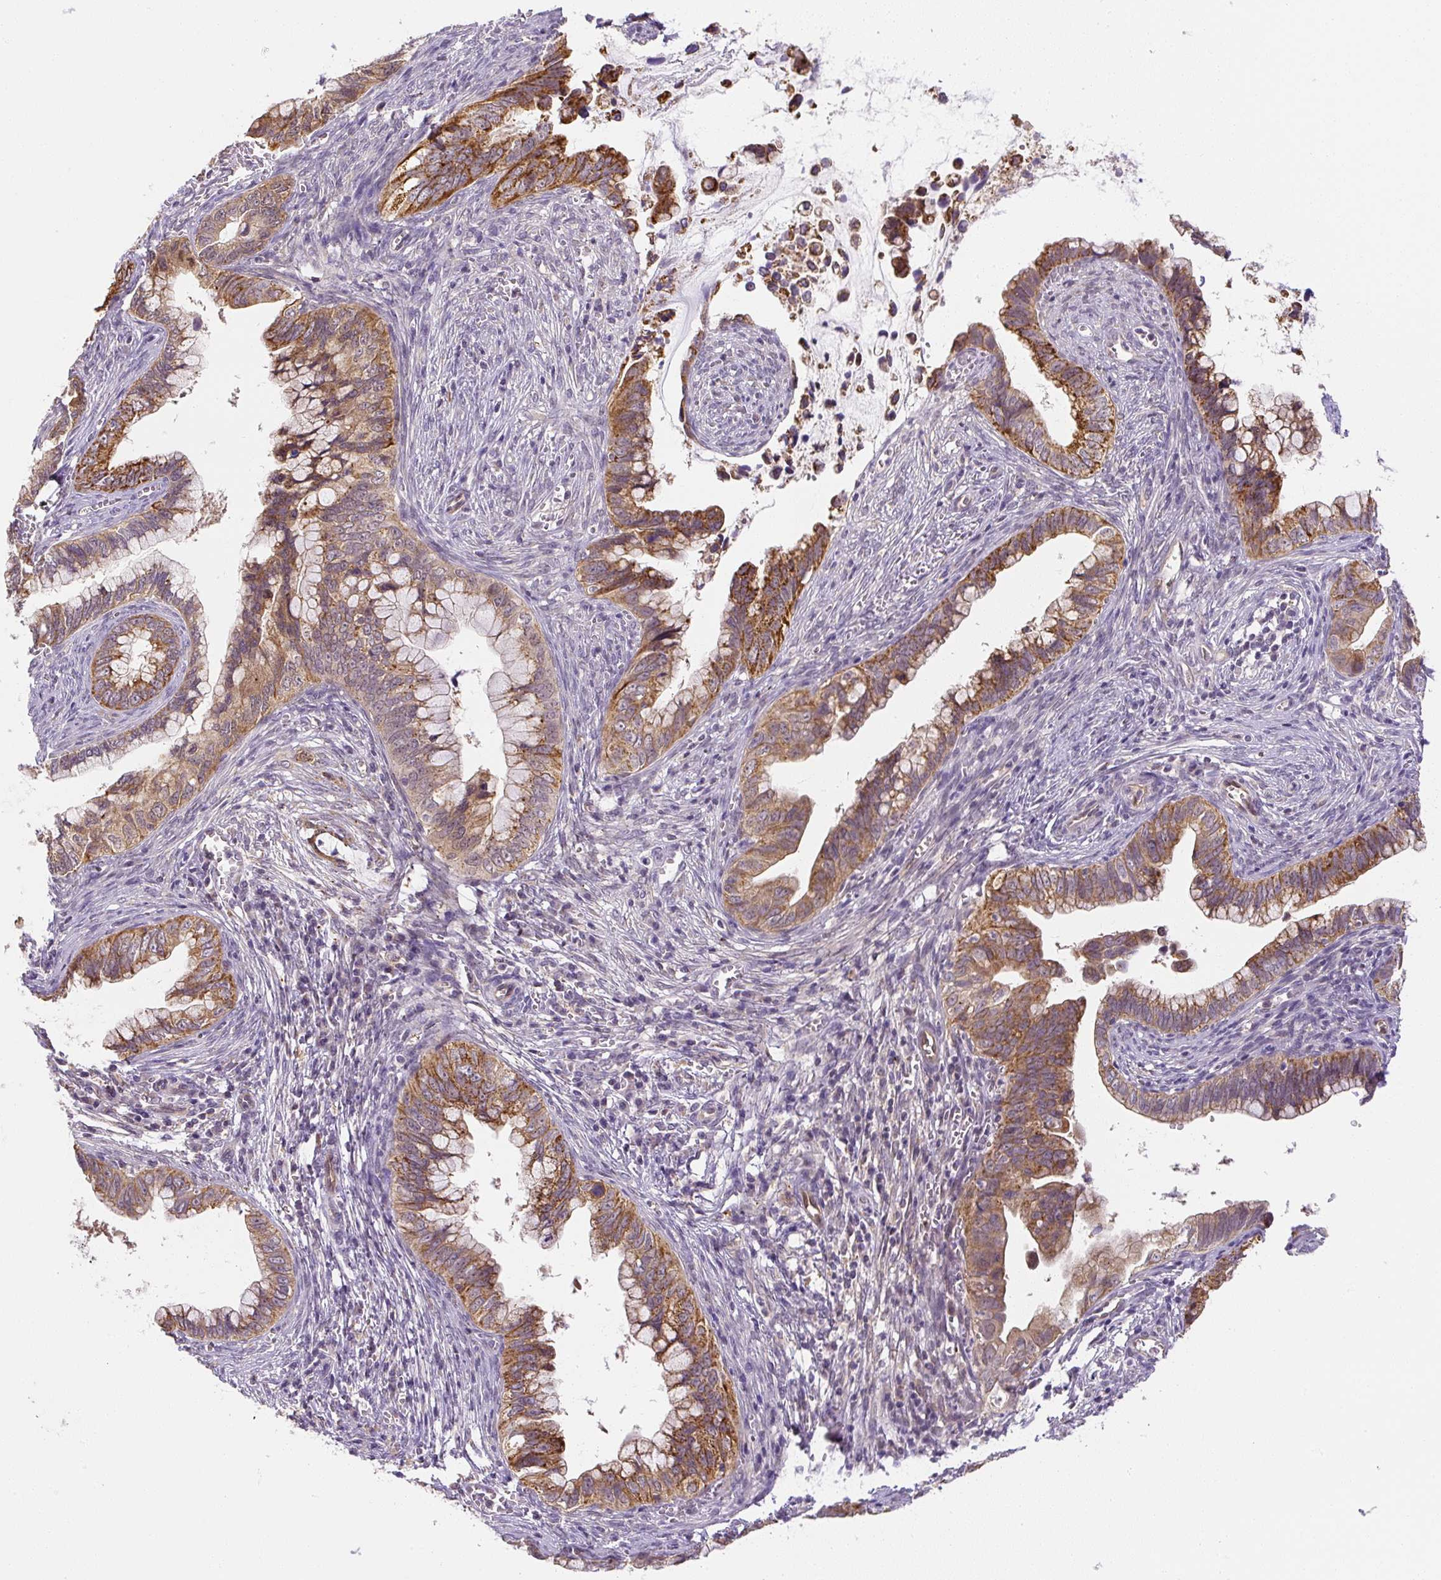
{"staining": {"intensity": "strong", "quantity": ">75%", "location": "cytoplasmic/membranous"}, "tissue": "cervical cancer", "cell_type": "Tumor cells", "image_type": "cancer", "snomed": [{"axis": "morphology", "description": "Adenocarcinoma, NOS"}, {"axis": "topography", "description": "Cervix"}], "caption": "Tumor cells reveal high levels of strong cytoplasmic/membranous staining in about >75% of cells in cervical cancer (adenocarcinoma).", "gene": "PLA2G4A", "patient": {"sex": "female", "age": 44}}